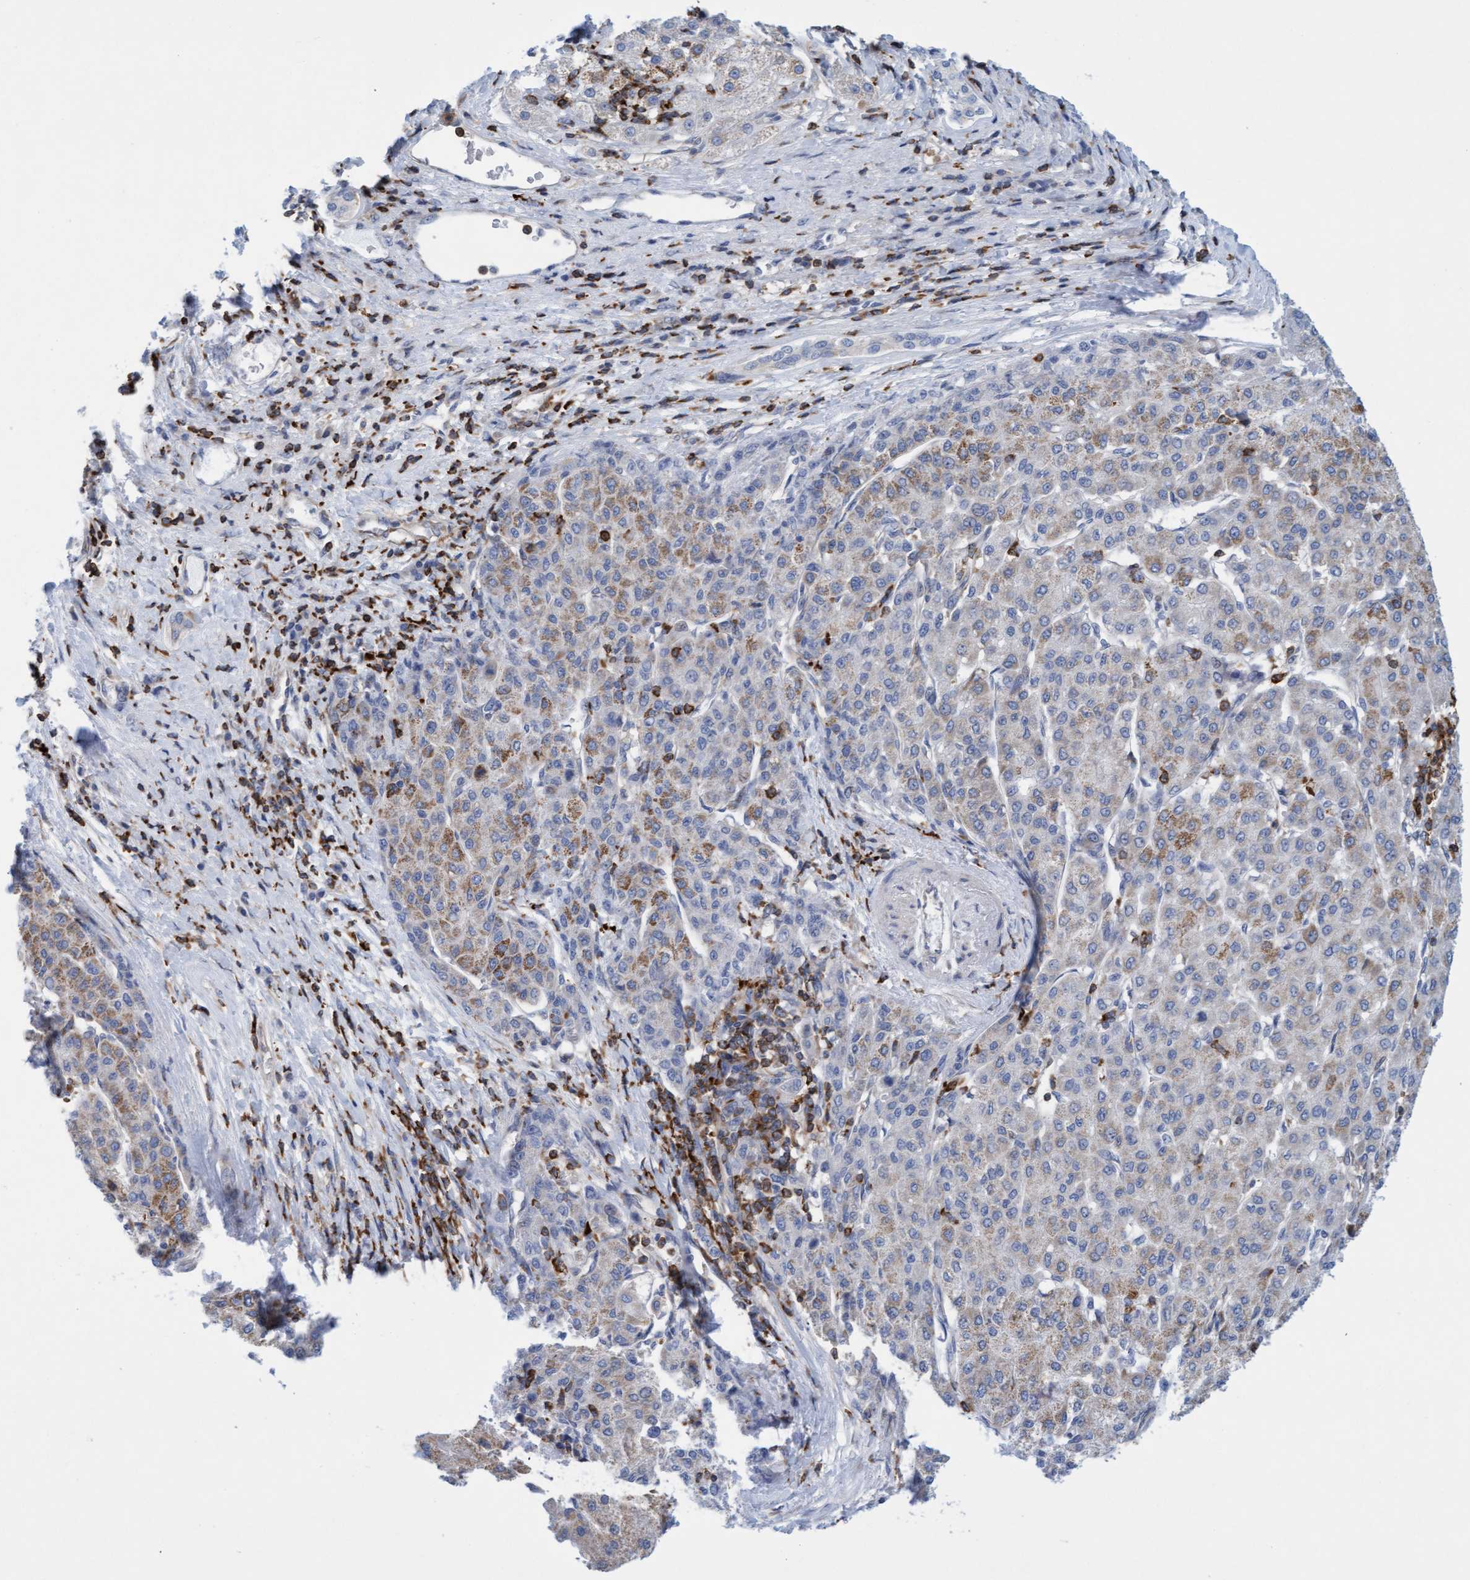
{"staining": {"intensity": "weak", "quantity": "25%-75%", "location": "cytoplasmic/membranous"}, "tissue": "liver cancer", "cell_type": "Tumor cells", "image_type": "cancer", "snomed": [{"axis": "morphology", "description": "Carcinoma, Hepatocellular, NOS"}, {"axis": "topography", "description": "Liver"}], "caption": "A micrograph of human liver cancer (hepatocellular carcinoma) stained for a protein exhibits weak cytoplasmic/membranous brown staining in tumor cells.", "gene": "FNBP1", "patient": {"sex": "male", "age": 65}}